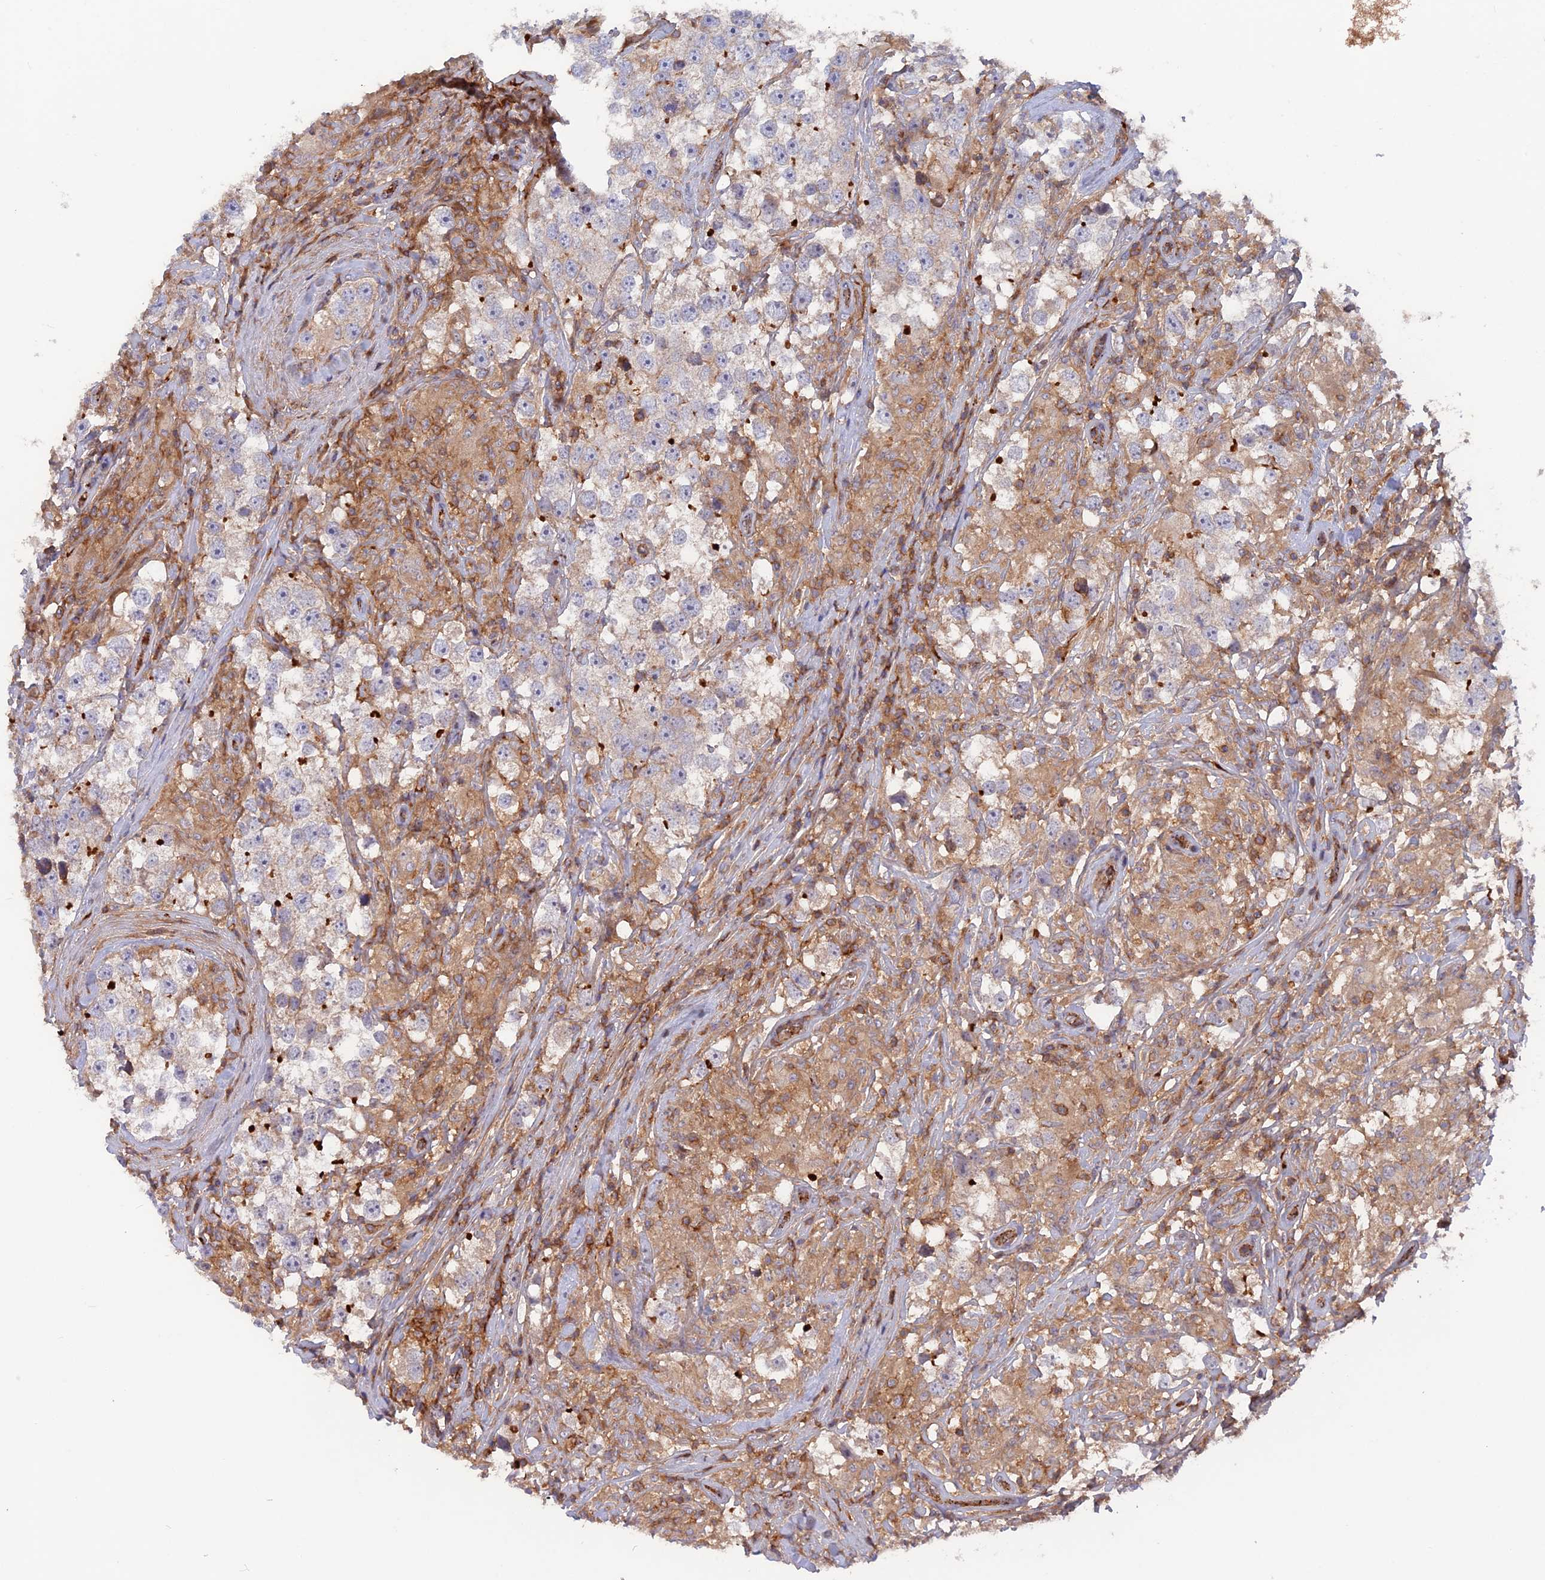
{"staining": {"intensity": "negative", "quantity": "none", "location": "none"}, "tissue": "testis cancer", "cell_type": "Tumor cells", "image_type": "cancer", "snomed": [{"axis": "morphology", "description": "Seminoma, NOS"}, {"axis": "topography", "description": "Testis"}], "caption": "High magnification brightfield microscopy of seminoma (testis) stained with DAB (3,3'-diaminobenzidine) (brown) and counterstained with hematoxylin (blue): tumor cells show no significant staining.", "gene": "CPNE7", "patient": {"sex": "male", "age": 46}}